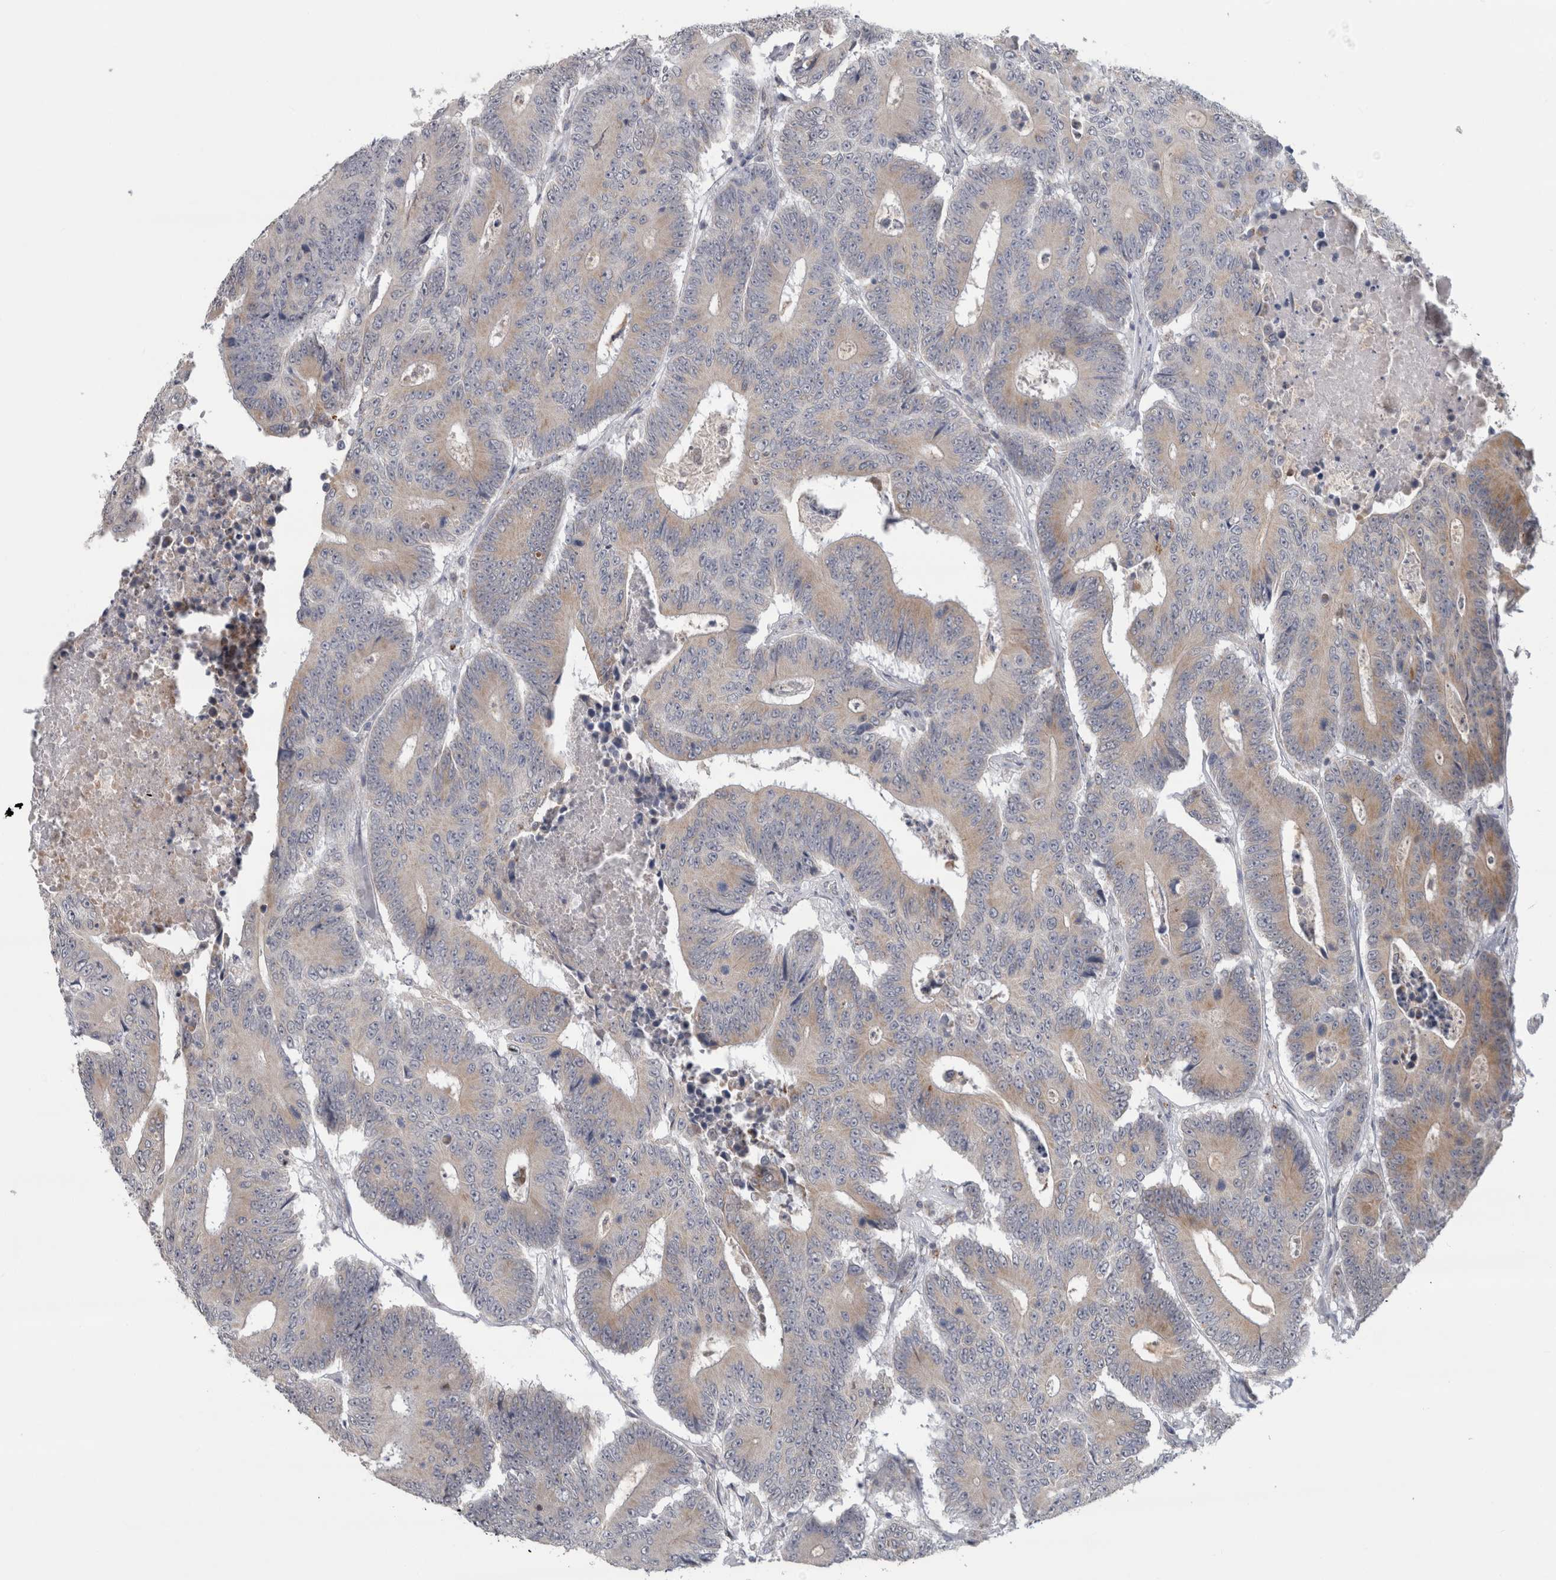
{"staining": {"intensity": "weak", "quantity": "<25%", "location": "cytoplasmic/membranous"}, "tissue": "colorectal cancer", "cell_type": "Tumor cells", "image_type": "cancer", "snomed": [{"axis": "morphology", "description": "Adenocarcinoma, NOS"}, {"axis": "topography", "description": "Colon"}], "caption": "Tumor cells show no significant staining in adenocarcinoma (colorectal). The staining was performed using DAB to visualize the protein expression in brown, while the nuclei were stained in blue with hematoxylin (Magnification: 20x).", "gene": "RAB18", "patient": {"sex": "male", "age": 83}}